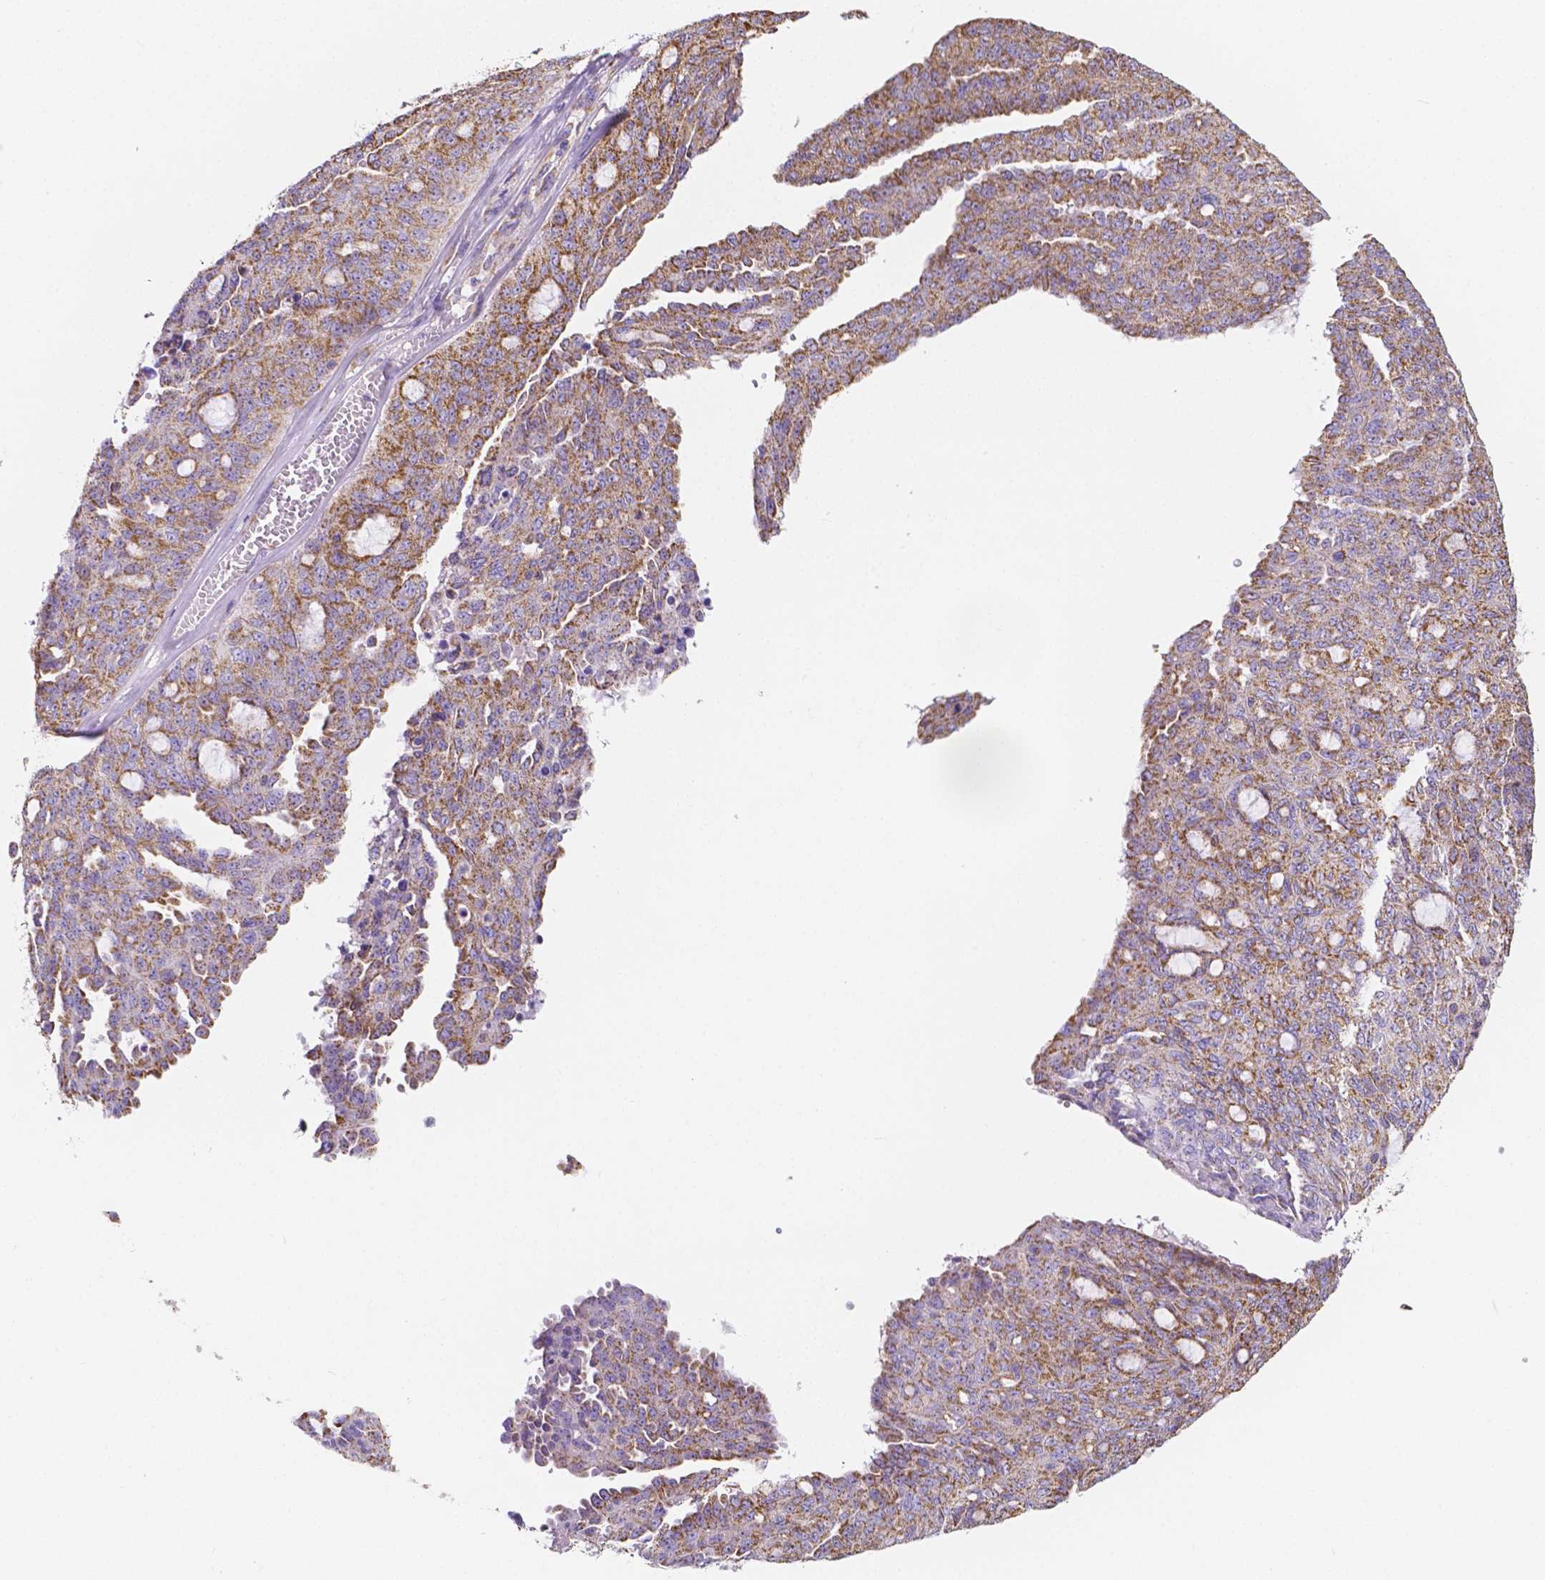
{"staining": {"intensity": "moderate", "quantity": ">75%", "location": "cytoplasmic/membranous"}, "tissue": "ovarian cancer", "cell_type": "Tumor cells", "image_type": "cancer", "snomed": [{"axis": "morphology", "description": "Cystadenocarcinoma, serous, NOS"}, {"axis": "topography", "description": "Ovary"}], "caption": "Immunohistochemistry (IHC) photomicrograph of ovarian cancer stained for a protein (brown), which shows medium levels of moderate cytoplasmic/membranous staining in approximately >75% of tumor cells.", "gene": "SGTB", "patient": {"sex": "female", "age": 71}}